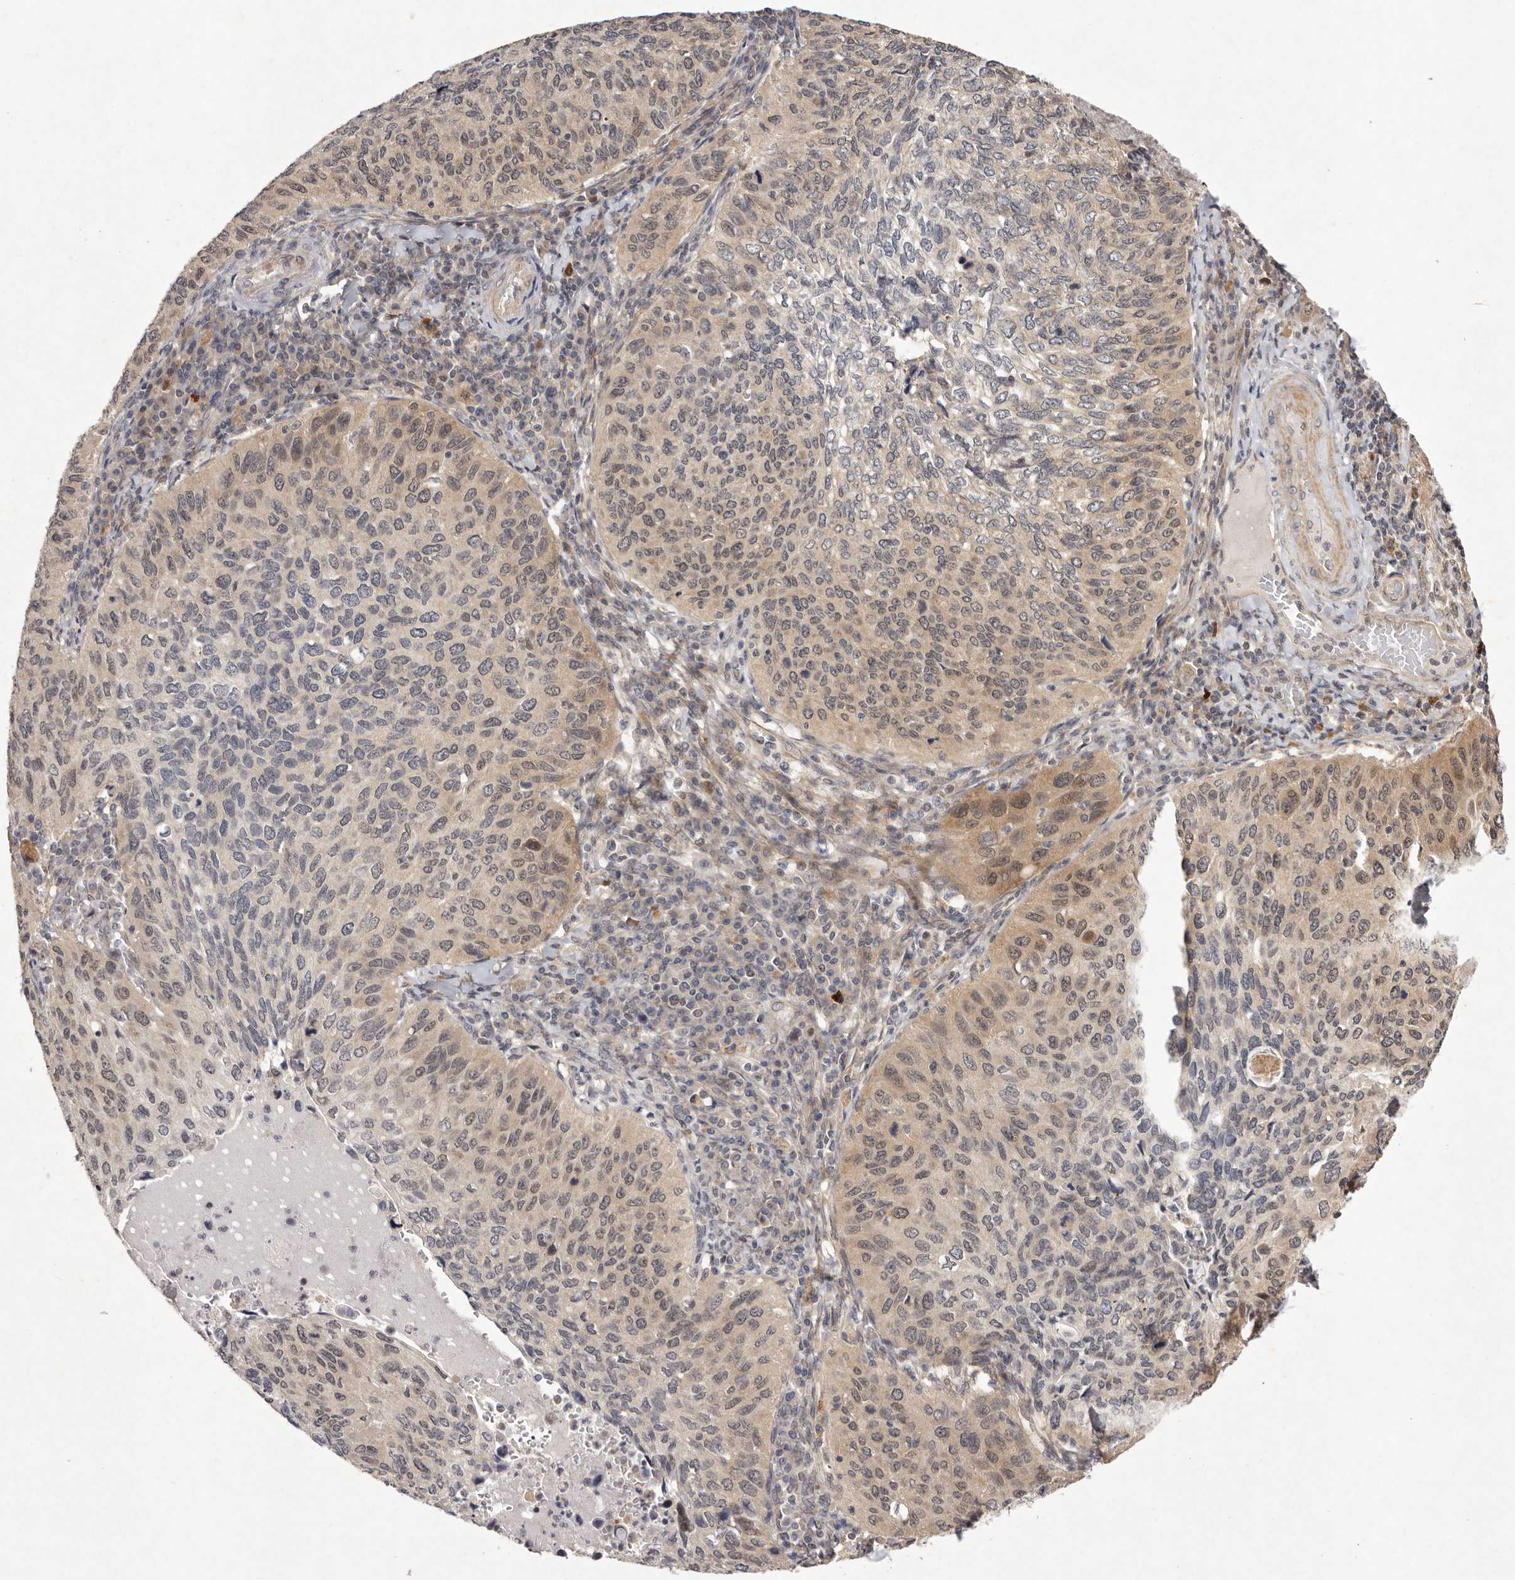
{"staining": {"intensity": "weak", "quantity": "25%-75%", "location": "cytoplasmic/membranous,nuclear"}, "tissue": "cervical cancer", "cell_type": "Tumor cells", "image_type": "cancer", "snomed": [{"axis": "morphology", "description": "Squamous cell carcinoma, NOS"}, {"axis": "topography", "description": "Cervix"}], "caption": "A high-resolution histopathology image shows immunohistochemistry (IHC) staining of cervical cancer (squamous cell carcinoma), which shows weak cytoplasmic/membranous and nuclear expression in approximately 25%-75% of tumor cells.", "gene": "BUD31", "patient": {"sex": "female", "age": 38}}